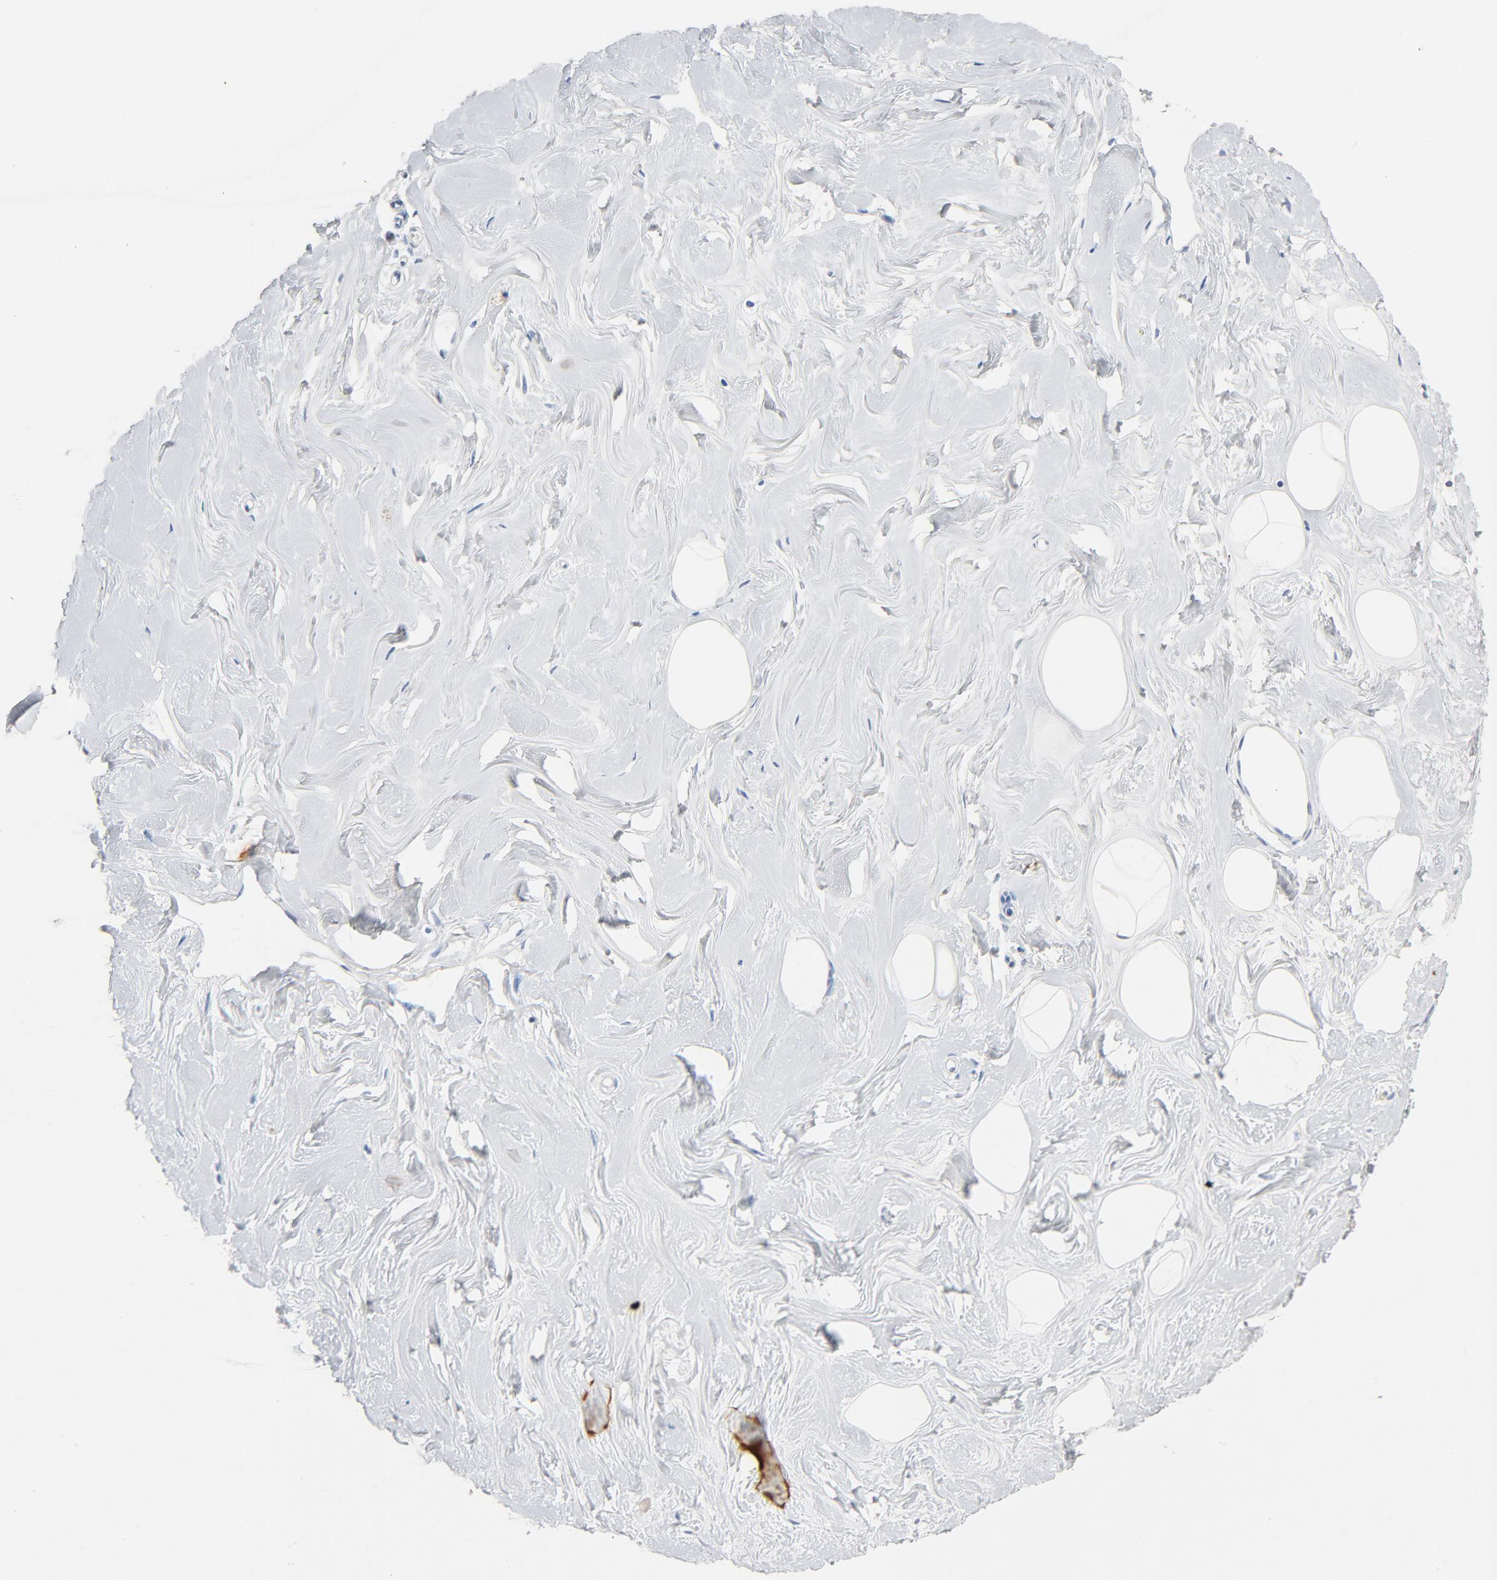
{"staining": {"intensity": "negative", "quantity": "none", "location": "none"}, "tissue": "breast", "cell_type": "Adipocytes", "image_type": "normal", "snomed": [{"axis": "morphology", "description": "Normal tissue, NOS"}, {"axis": "topography", "description": "Breast"}], "caption": "DAB (3,3'-diaminobenzidine) immunohistochemical staining of unremarkable human breast displays no significant positivity in adipocytes.", "gene": "PTPRB", "patient": {"sex": "female", "age": 23}}